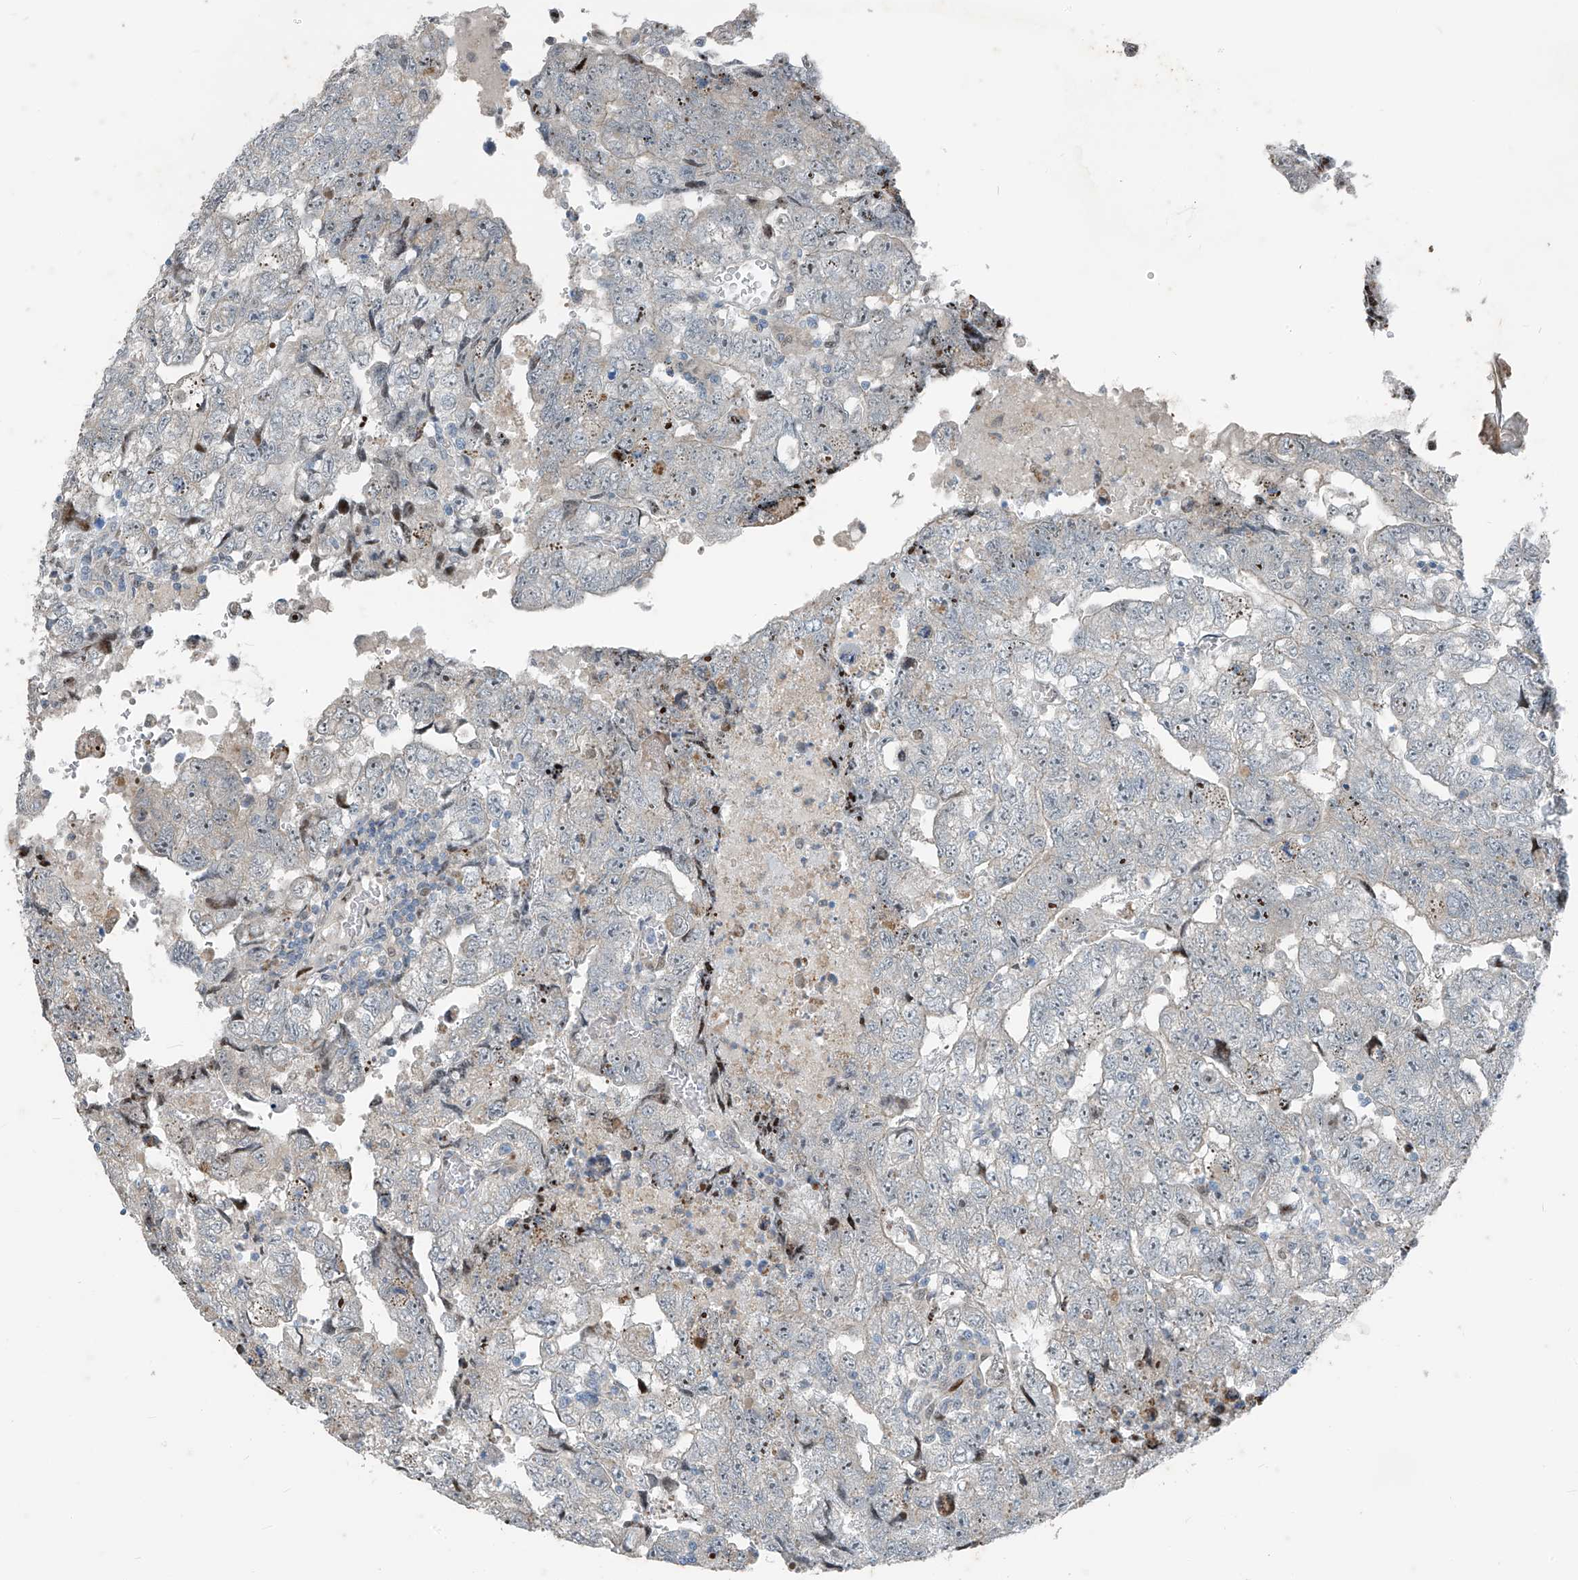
{"staining": {"intensity": "moderate", "quantity": "<25%", "location": "nuclear"}, "tissue": "testis cancer", "cell_type": "Tumor cells", "image_type": "cancer", "snomed": [{"axis": "morphology", "description": "Carcinoma, Embryonal, NOS"}, {"axis": "topography", "description": "Testis"}], "caption": "Moderate nuclear positivity for a protein is present in about <25% of tumor cells of testis cancer (embryonal carcinoma) using IHC.", "gene": "PPCS", "patient": {"sex": "male", "age": 36}}